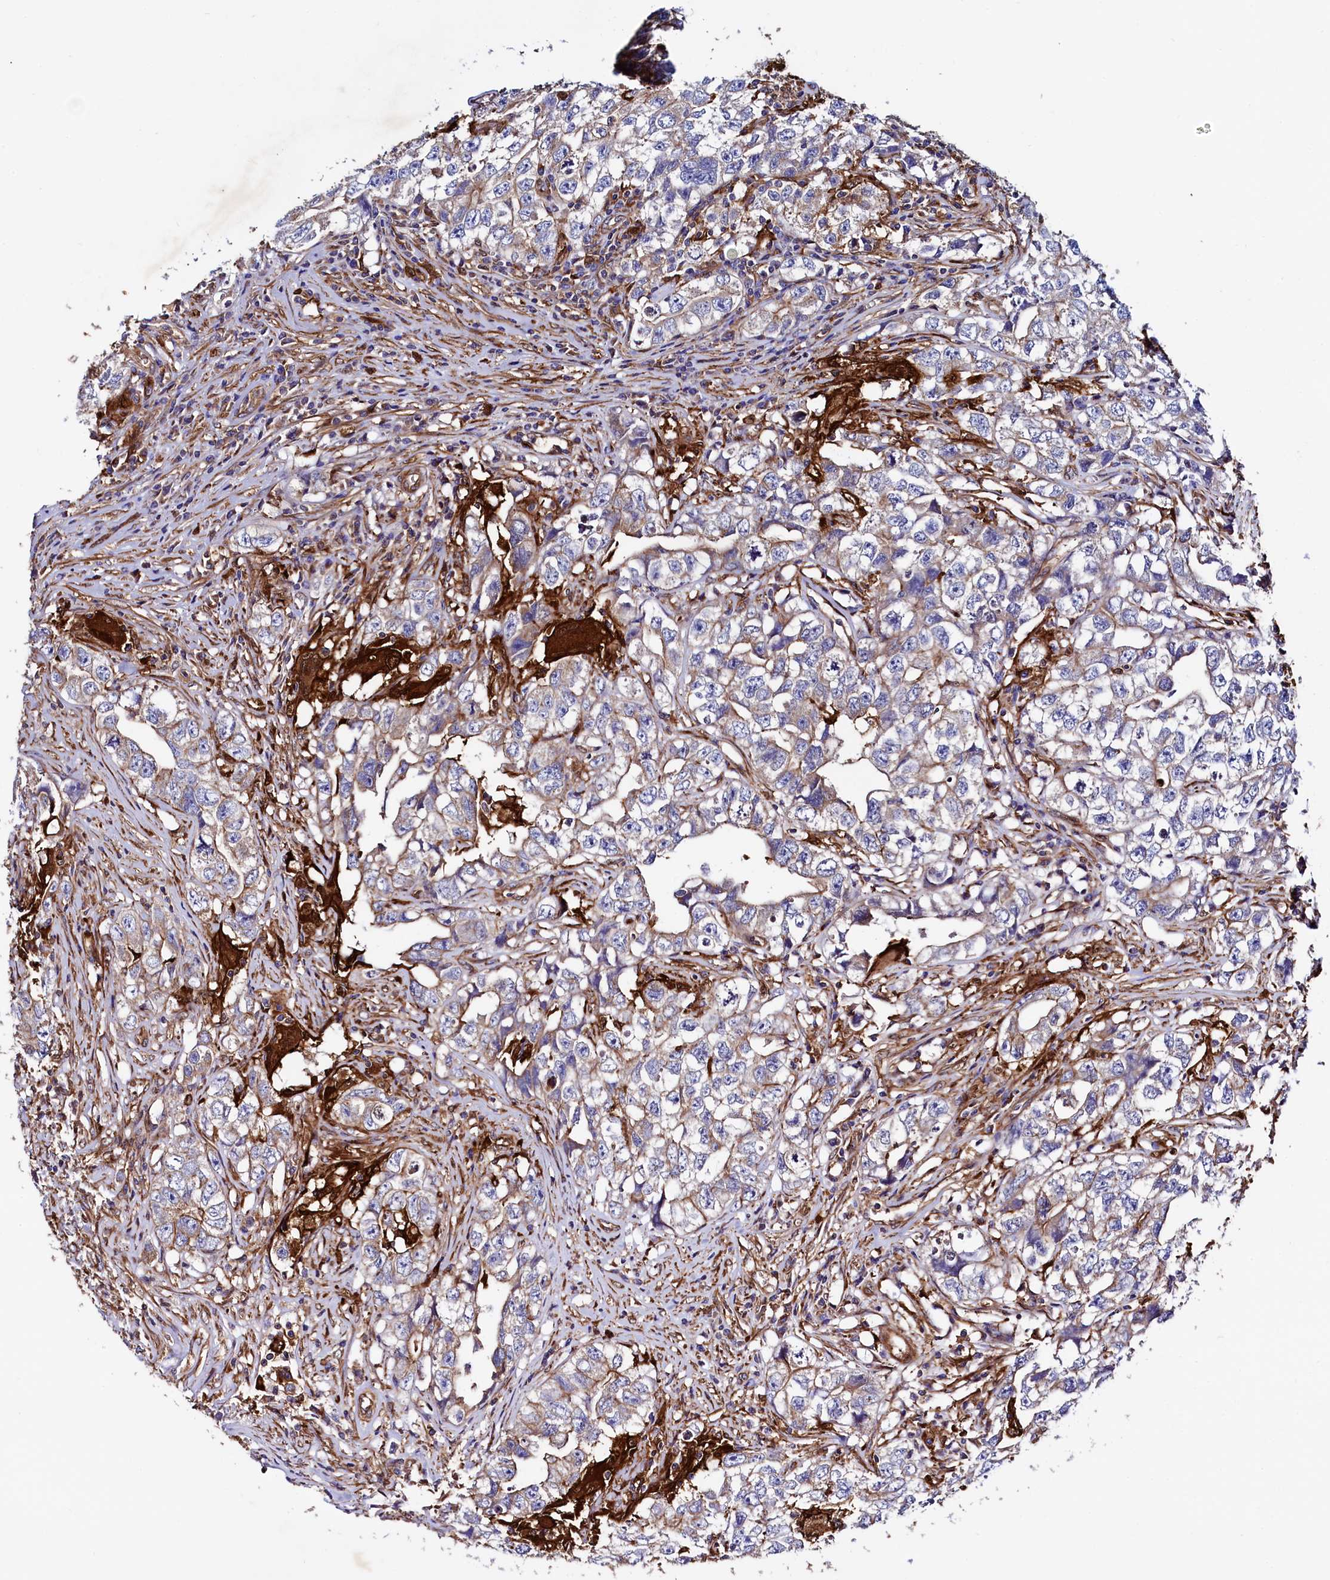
{"staining": {"intensity": "moderate", "quantity": "25%-75%", "location": "cytoplasmic/membranous"}, "tissue": "testis cancer", "cell_type": "Tumor cells", "image_type": "cancer", "snomed": [{"axis": "morphology", "description": "Seminoma, NOS"}, {"axis": "morphology", "description": "Carcinoma, Embryonal, NOS"}, {"axis": "topography", "description": "Testis"}], "caption": "Immunohistochemistry staining of testis embryonal carcinoma, which displays medium levels of moderate cytoplasmic/membranous staining in about 25%-75% of tumor cells indicating moderate cytoplasmic/membranous protein positivity. The staining was performed using DAB (brown) for protein detection and nuclei were counterstained in hematoxylin (blue).", "gene": "STAMBPL1", "patient": {"sex": "male", "age": 43}}